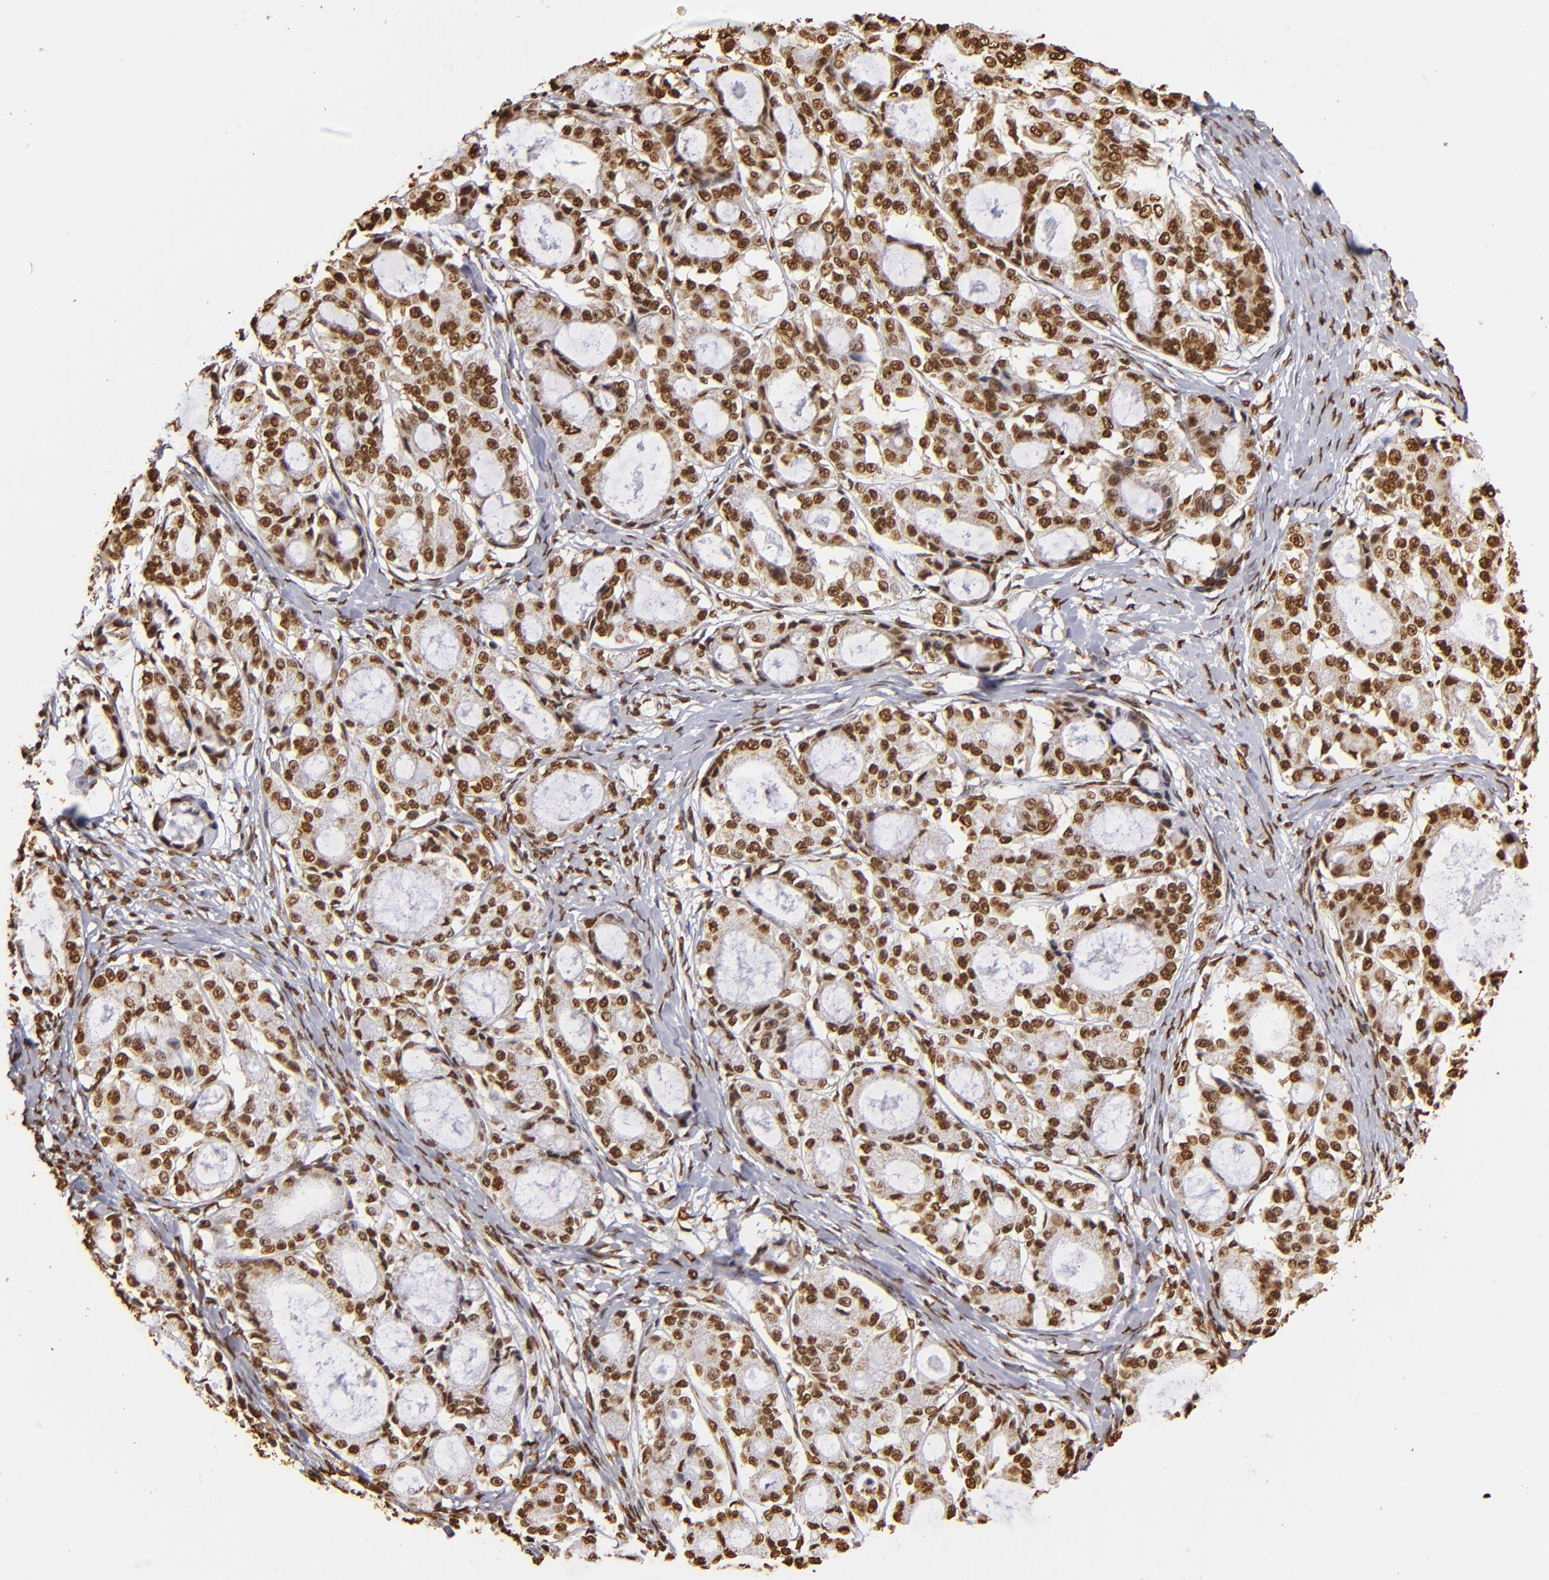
{"staining": {"intensity": "strong", "quantity": ">75%", "location": "nuclear"}, "tissue": "ovarian cancer", "cell_type": "Tumor cells", "image_type": "cancer", "snomed": [{"axis": "morphology", "description": "Carcinoma, endometroid"}, {"axis": "topography", "description": "Ovary"}], "caption": "A micrograph showing strong nuclear staining in about >75% of tumor cells in ovarian cancer (endometroid carcinoma), as visualized by brown immunohistochemical staining.", "gene": "ILF3", "patient": {"sex": "female", "age": 61}}